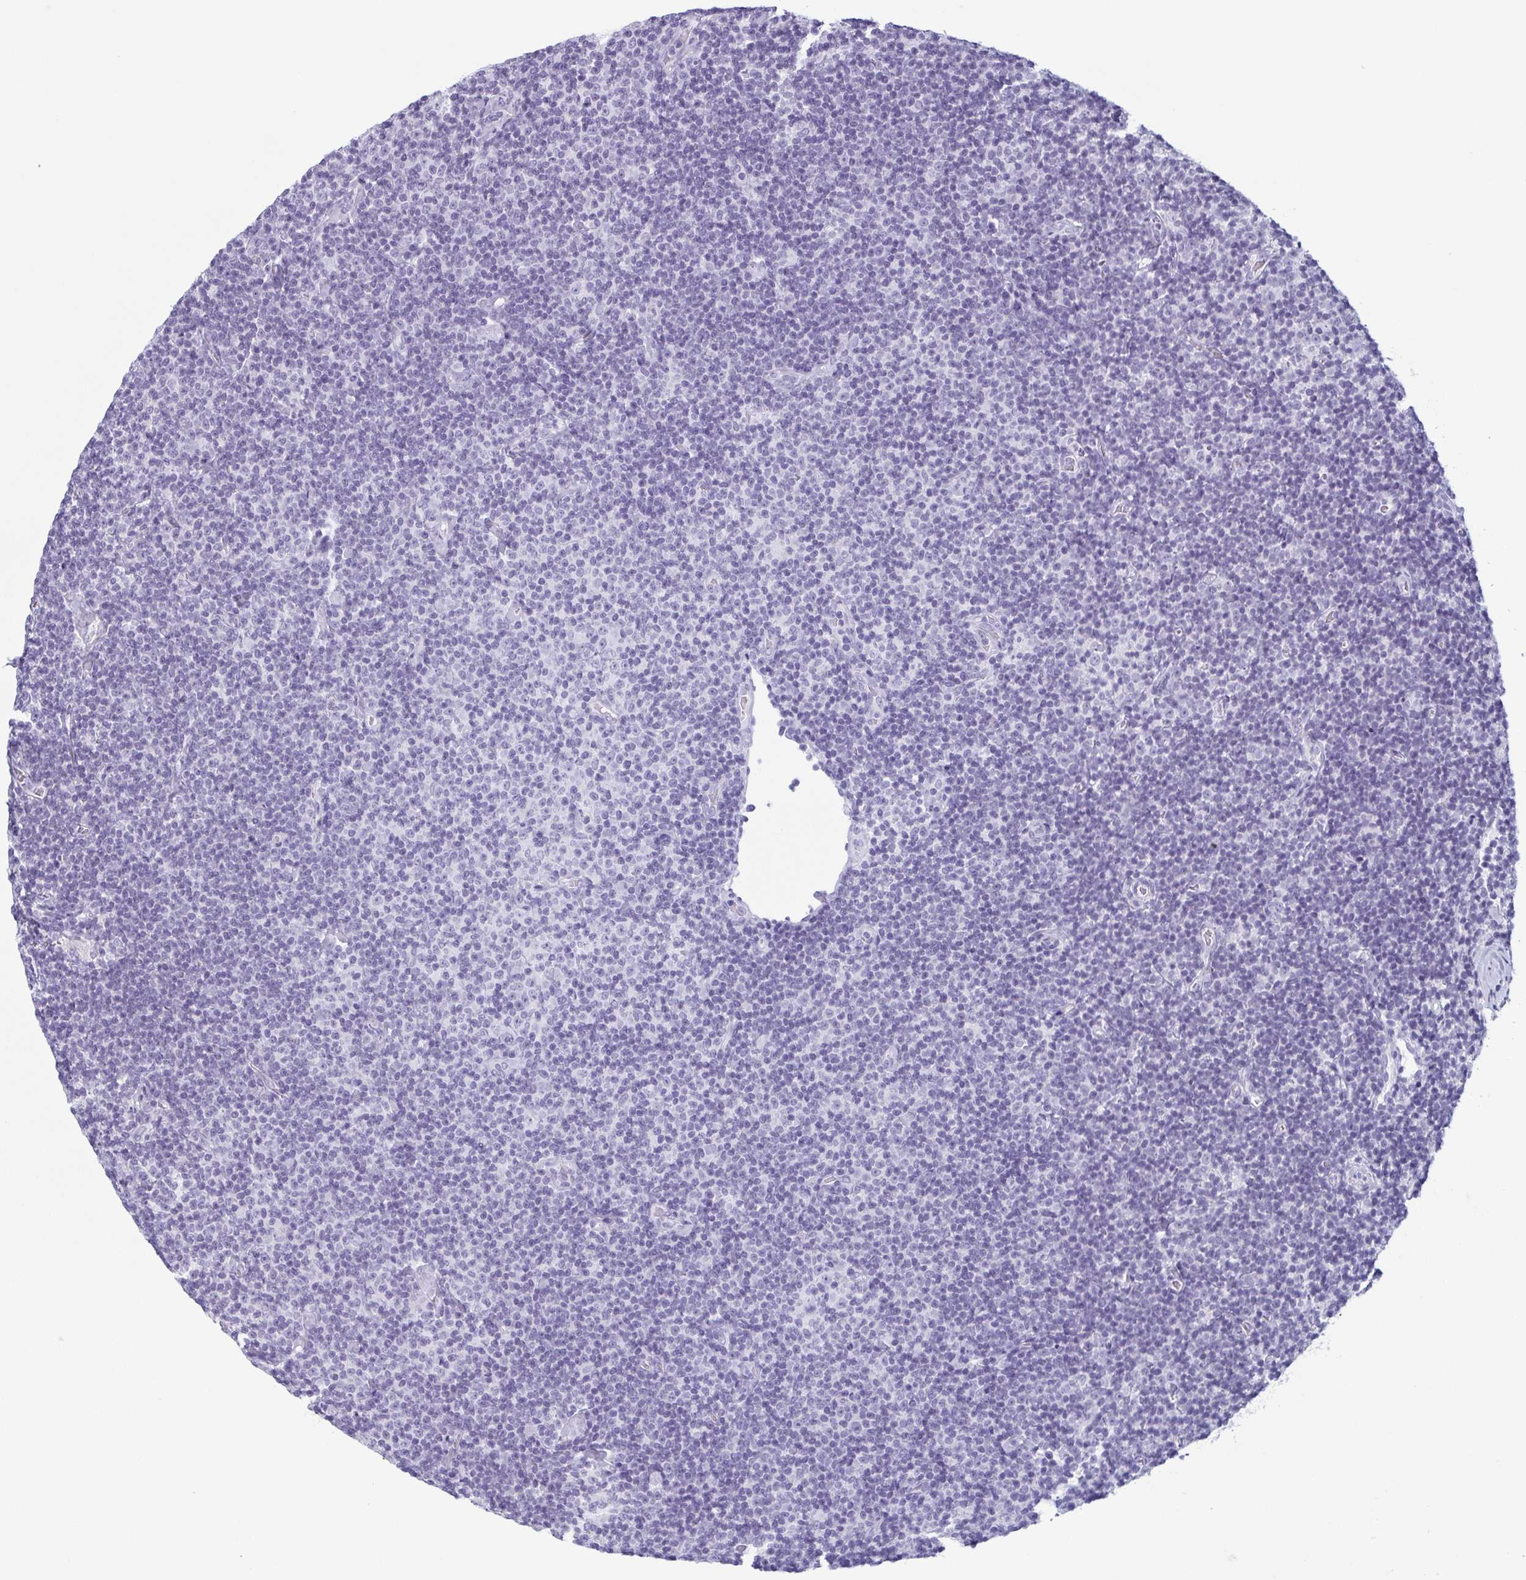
{"staining": {"intensity": "negative", "quantity": "none", "location": "none"}, "tissue": "lymphoma", "cell_type": "Tumor cells", "image_type": "cancer", "snomed": [{"axis": "morphology", "description": "Malignant lymphoma, non-Hodgkin's type, Low grade"}, {"axis": "topography", "description": "Lymph node"}], "caption": "DAB immunohistochemical staining of human lymphoma displays no significant staining in tumor cells.", "gene": "KRT78", "patient": {"sex": "male", "age": 81}}